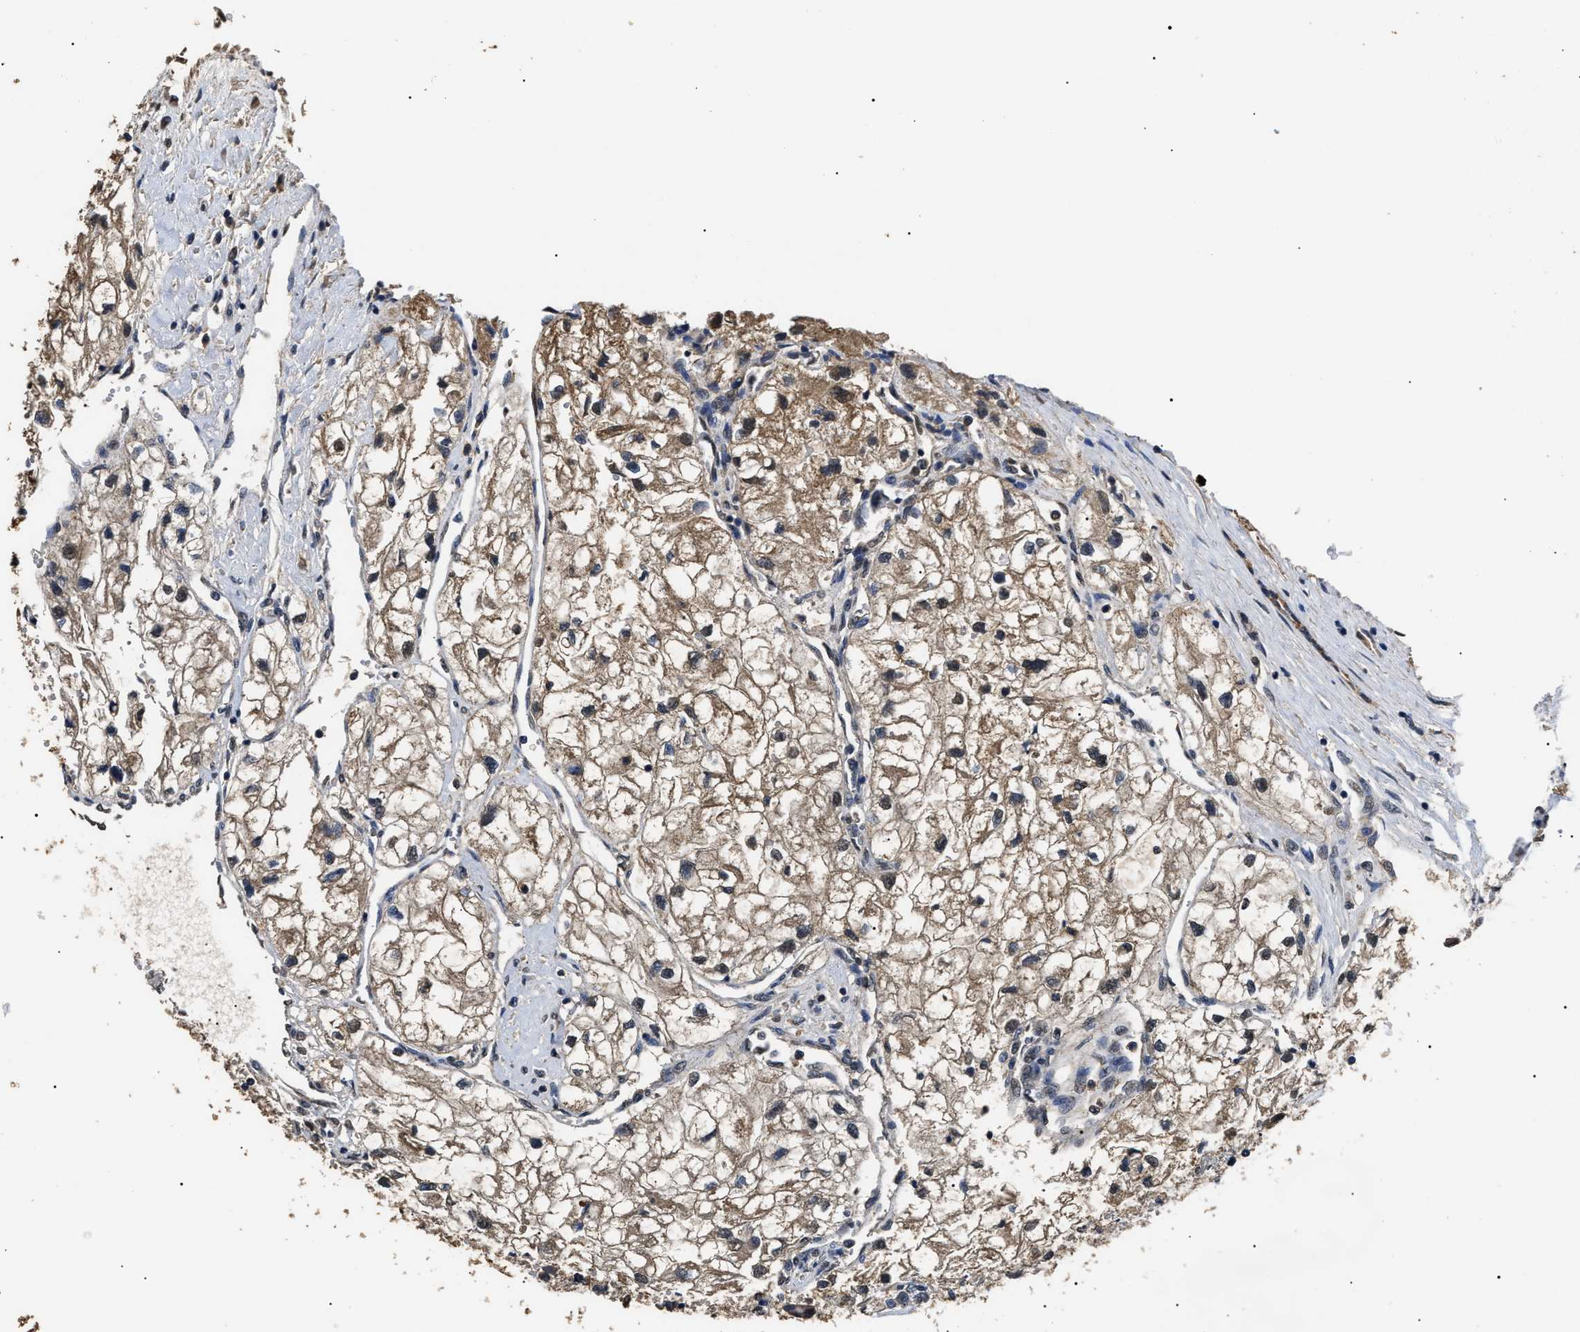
{"staining": {"intensity": "weak", "quantity": ">75%", "location": "cytoplasmic/membranous"}, "tissue": "renal cancer", "cell_type": "Tumor cells", "image_type": "cancer", "snomed": [{"axis": "morphology", "description": "Adenocarcinoma, NOS"}, {"axis": "topography", "description": "Kidney"}], "caption": "High-magnification brightfield microscopy of renal adenocarcinoma stained with DAB (3,3'-diaminobenzidine) (brown) and counterstained with hematoxylin (blue). tumor cells exhibit weak cytoplasmic/membranous expression is seen in about>75% of cells.", "gene": "PSMD8", "patient": {"sex": "female", "age": 70}}